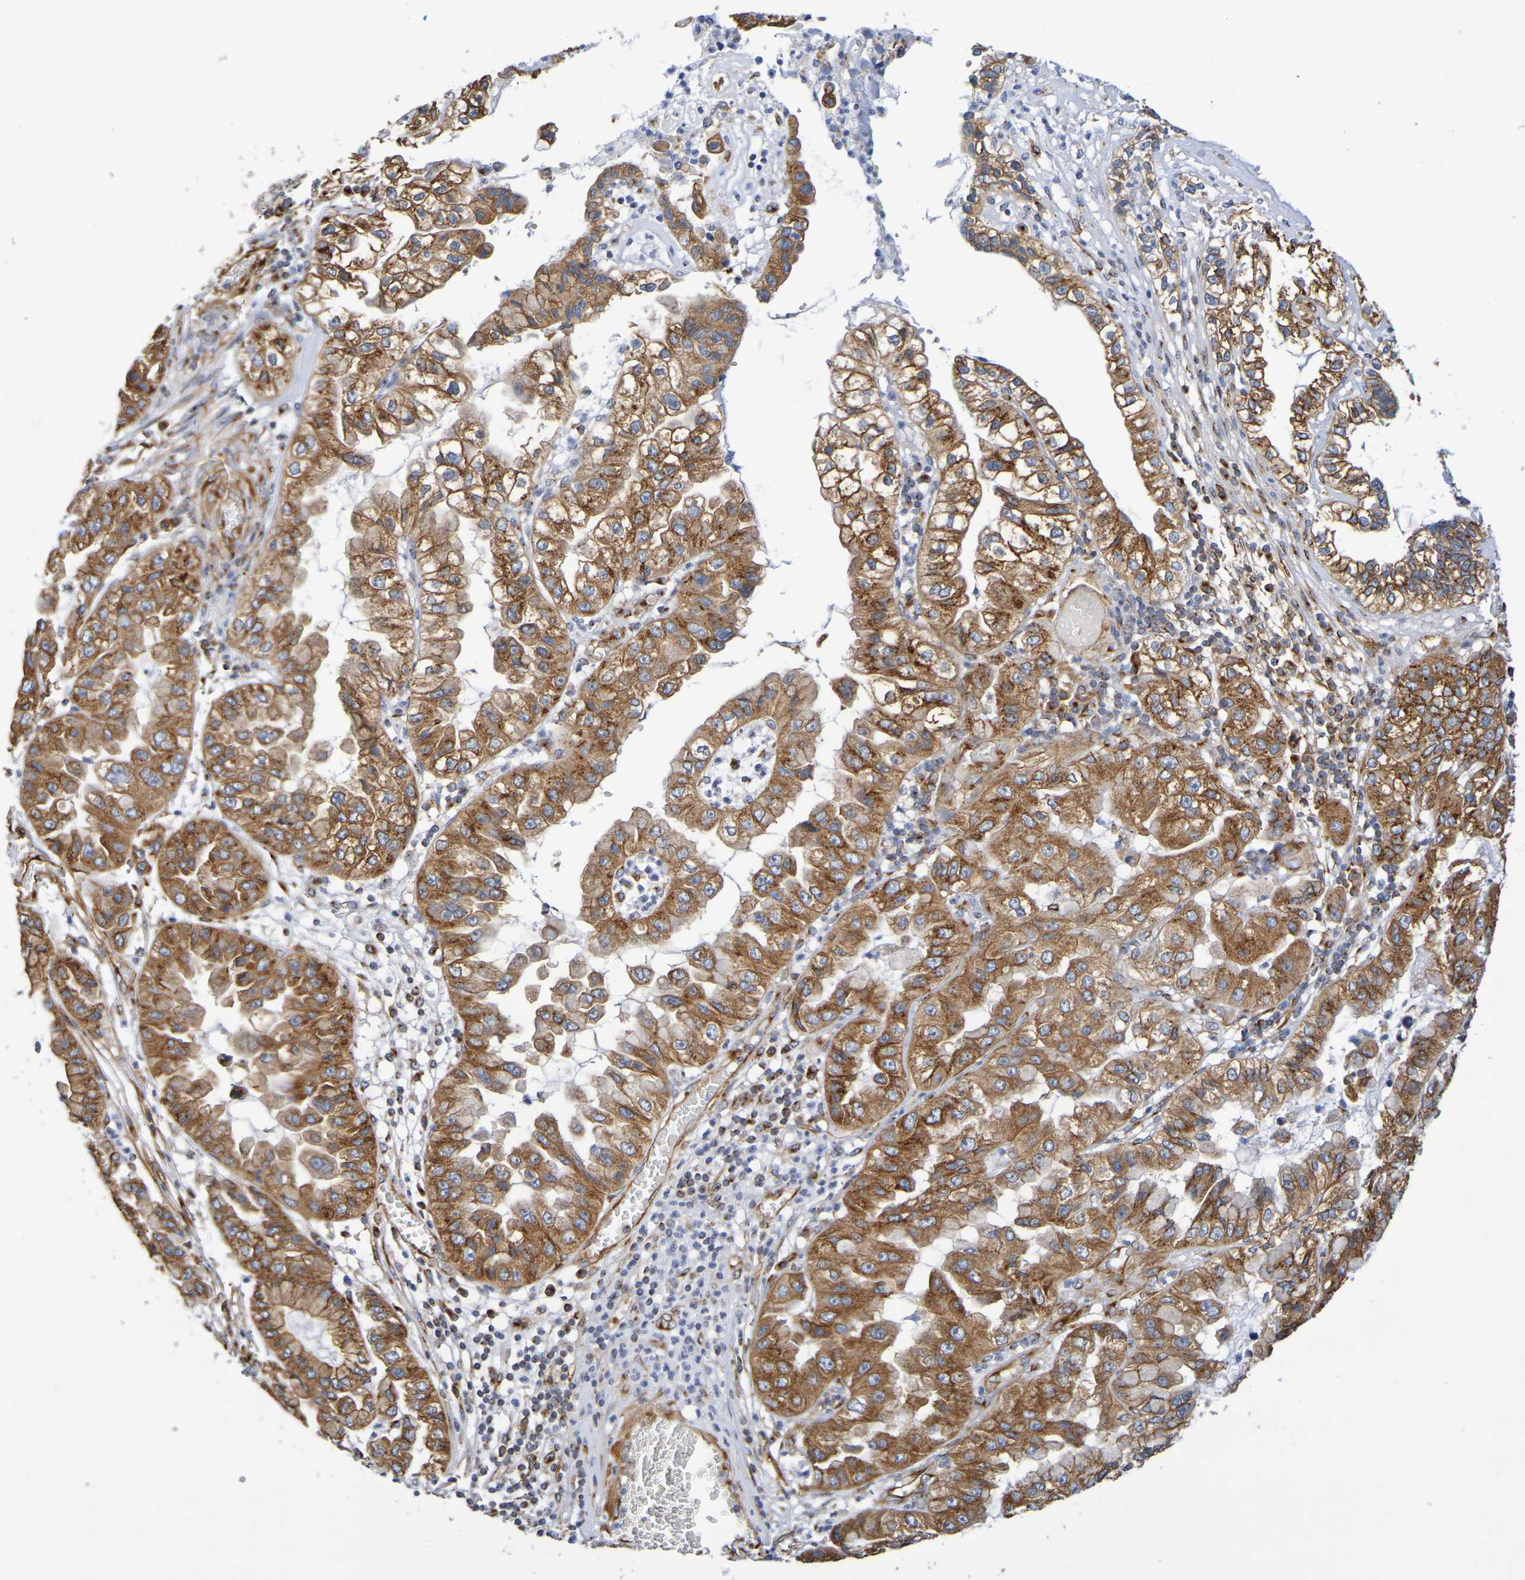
{"staining": {"intensity": "moderate", "quantity": ">75%", "location": "cytoplasmic/membranous"}, "tissue": "liver cancer", "cell_type": "Tumor cells", "image_type": "cancer", "snomed": [{"axis": "morphology", "description": "Cholangiocarcinoma"}, {"axis": "topography", "description": "Liver"}], "caption": "IHC histopathology image of human liver cancer (cholangiocarcinoma) stained for a protein (brown), which displays medium levels of moderate cytoplasmic/membranous positivity in about >75% of tumor cells.", "gene": "DCP2", "patient": {"sex": "female", "age": 79}}